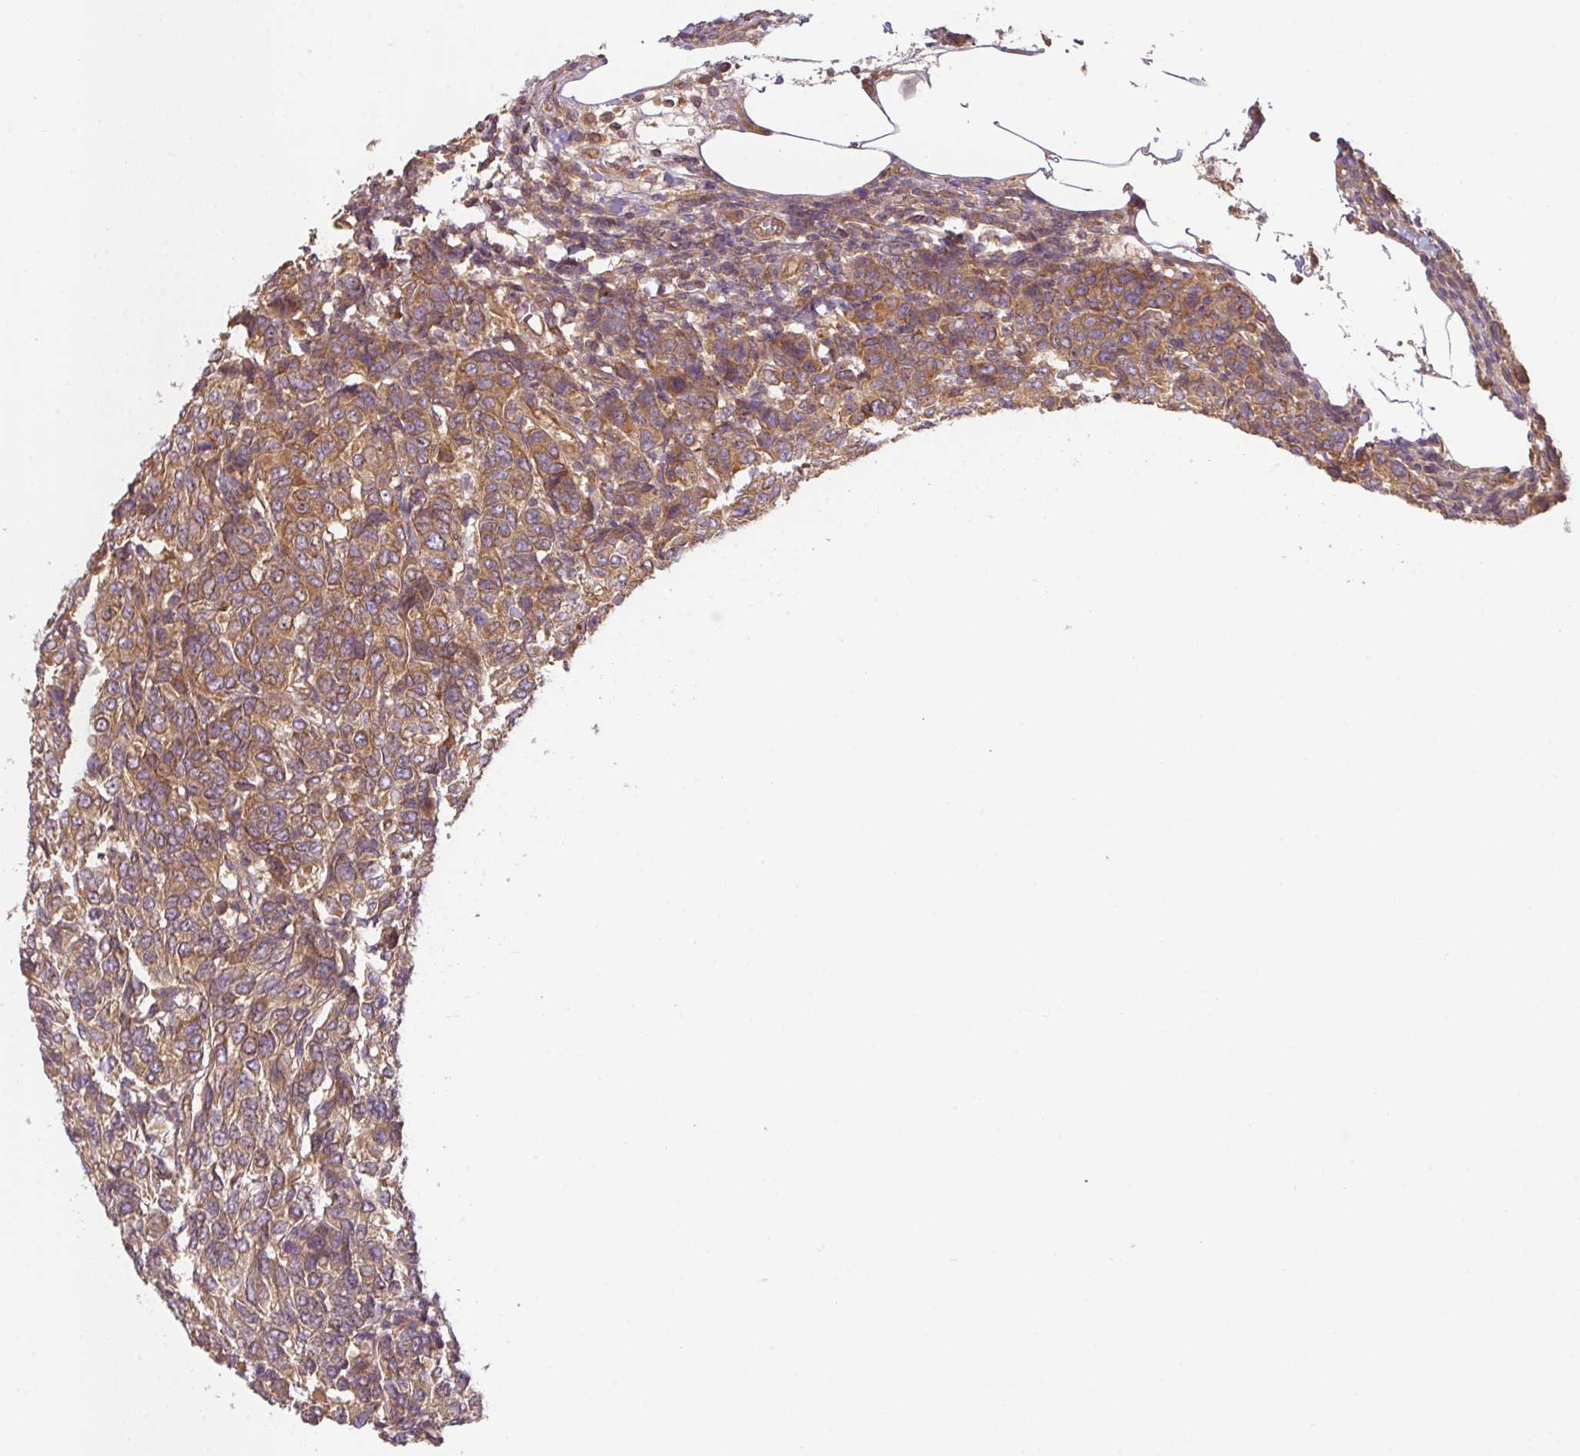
{"staining": {"intensity": "moderate", "quantity": ">75%", "location": "cytoplasmic/membranous"}, "tissue": "breast cancer", "cell_type": "Tumor cells", "image_type": "cancer", "snomed": [{"axis": "morphology", "description": "Duct carcinoma"}, {"axis": "topography", "description": "Breast"}], "caption": "The micrograph reveals immunohistochemical staining of intraductal carcinoma (breast). There is moderate cytoplasmic/membranous positivity is seen in about >75% of tumor cells.", "gene": "RNF31", "patient": {"sex": "female", "age": 55}}